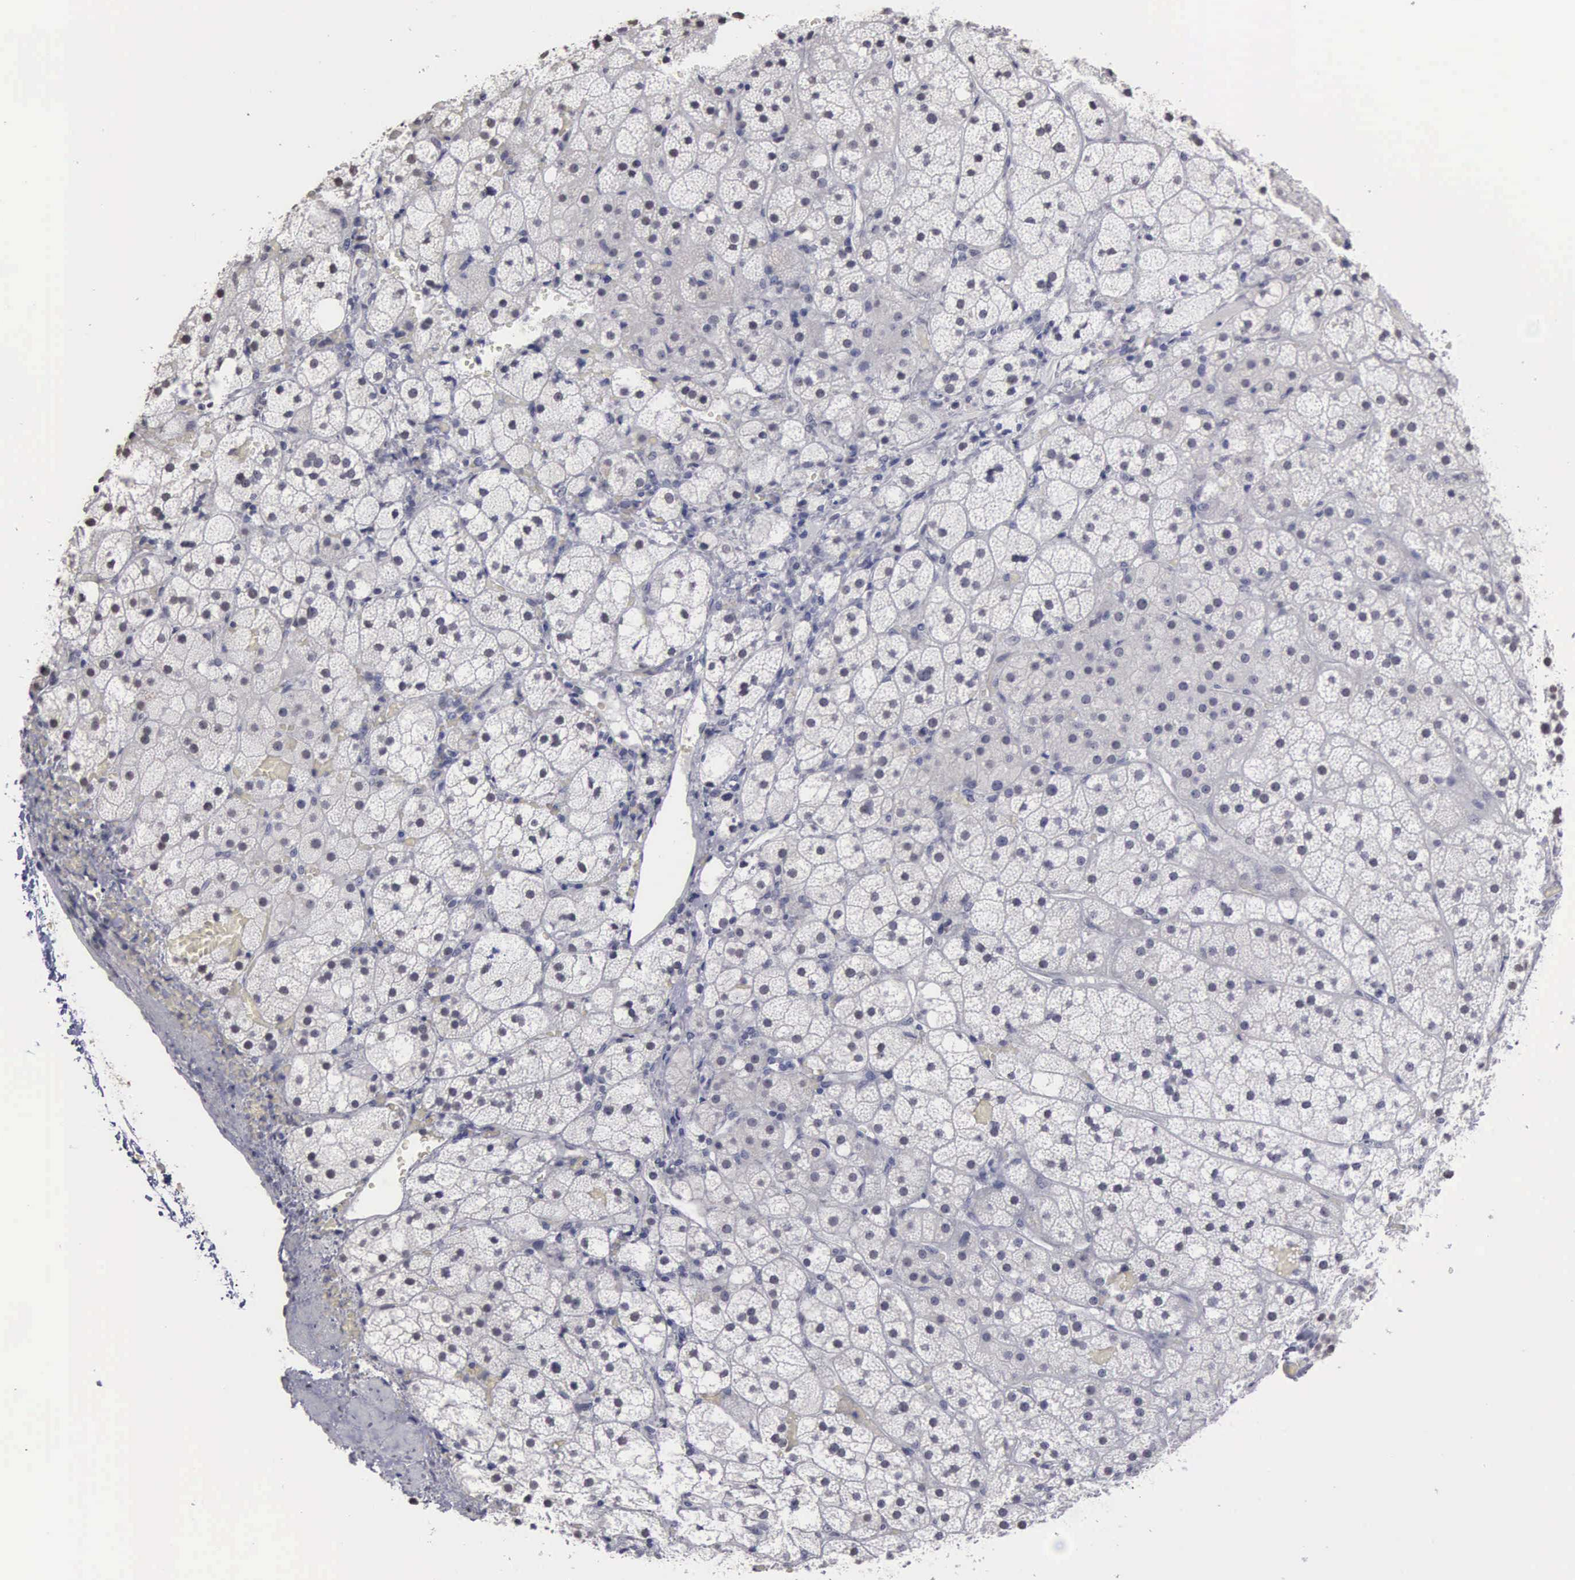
{"staining": {"intensity": "weak", "quantity": "<25%", "location": "nuclear"}, "tissue": "adrenal gland", "cell_type": "Glandular cells", "image_type": "normal", "snomed": [{"axis": "morphology", "description": "Normal tissue, NOS"}, {"axis": "topography", "description": "Adrenal gland"}], "caption": "Histopathology image shows no significant protein positivity in glandular cells of unremarkable adrenal gland. (Stains: DAB (3,3'-diaminobenzidine) immunohistochemistry (IHC) with hematoxylin counter stain, Microscopy: brightfield microscopy at high magnification).", "gene": "UPB1", "patient": {"sex": "male", "age": 53}}